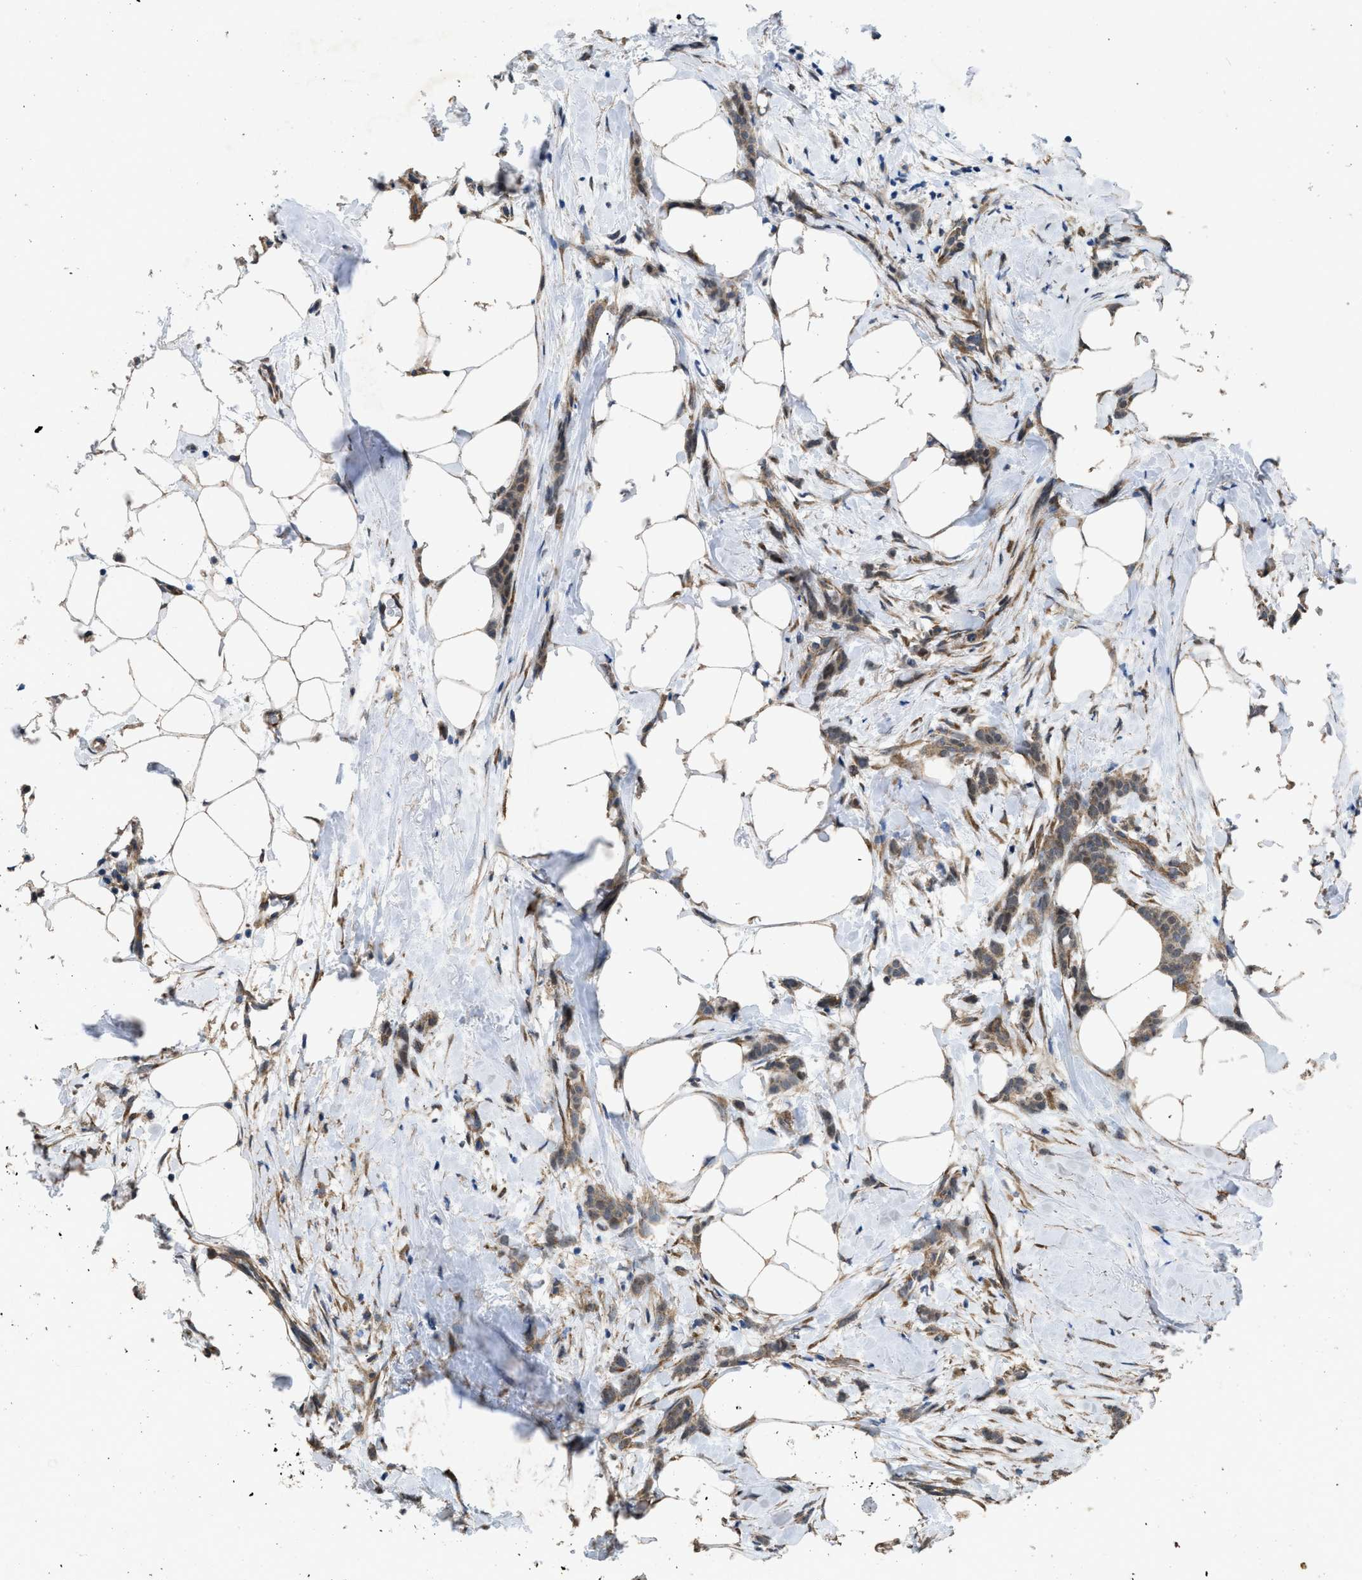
{"staining": {"intensity": "moderate", "quantity": ">75%", "location": "cytoplasmic/membranous"}, "tissue": "breast cancer", "cell_type": "Tumor cells", "image_type": "cancer", "snomed": [{"axis": "morphology", "description": "Lobular carcinoma, in situ"}, {"axis": "morphology", "description": "Lobular carcinoma"}, {"axis": "topography", "description": "Breast"}], "caption": "DAB immunohistochemical staining of human lobular carcinoma (breast) reveals moderate cytoplasmic/membranous protein staining in approximately >75% of tumor cells.", "gene": "ARL6", "patient": {"sex": "female", "age": 41}}